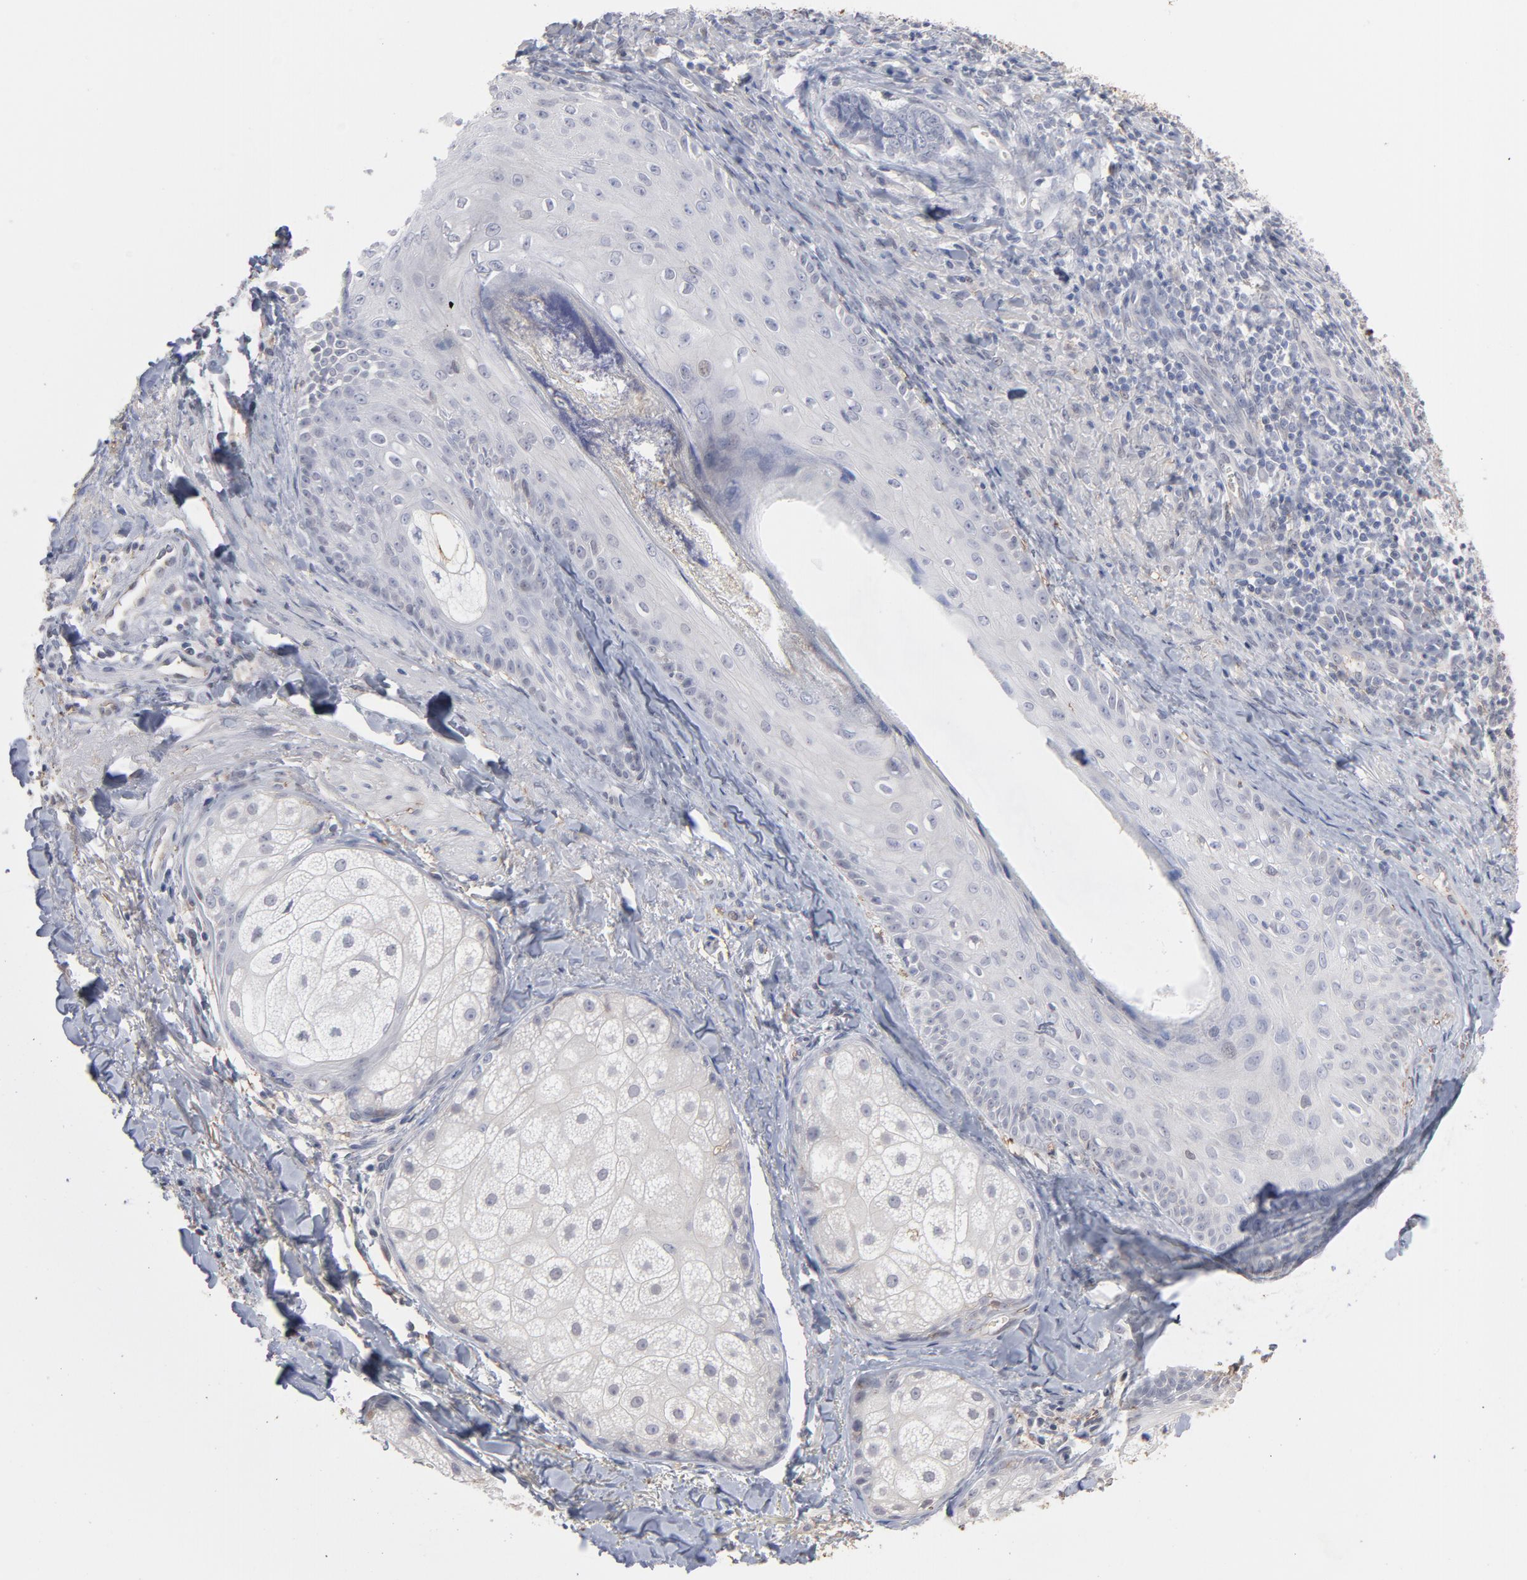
{"staining": {"intensity": "negative", "quantity": "none", "location": "none"}, "tissue": "skin cancer", "cell_type": "Tumor cells", "image_type": "cancer", "snomed": [{"axis": "morphology", "description": "Basal cell carcinoma"}, {"axis": "topography", "description": "Skin"}], "caption": "Immunohistochemistry photomicrograph of neoplastic tissue: human skin basal cell carcinoma stained with DAB (3,3'-diaminobenzidine) demonstrates no significant protein positivity in tumor cells.", "gene": "PNMA1", "patient": {"sex": "male", "age": 84}}